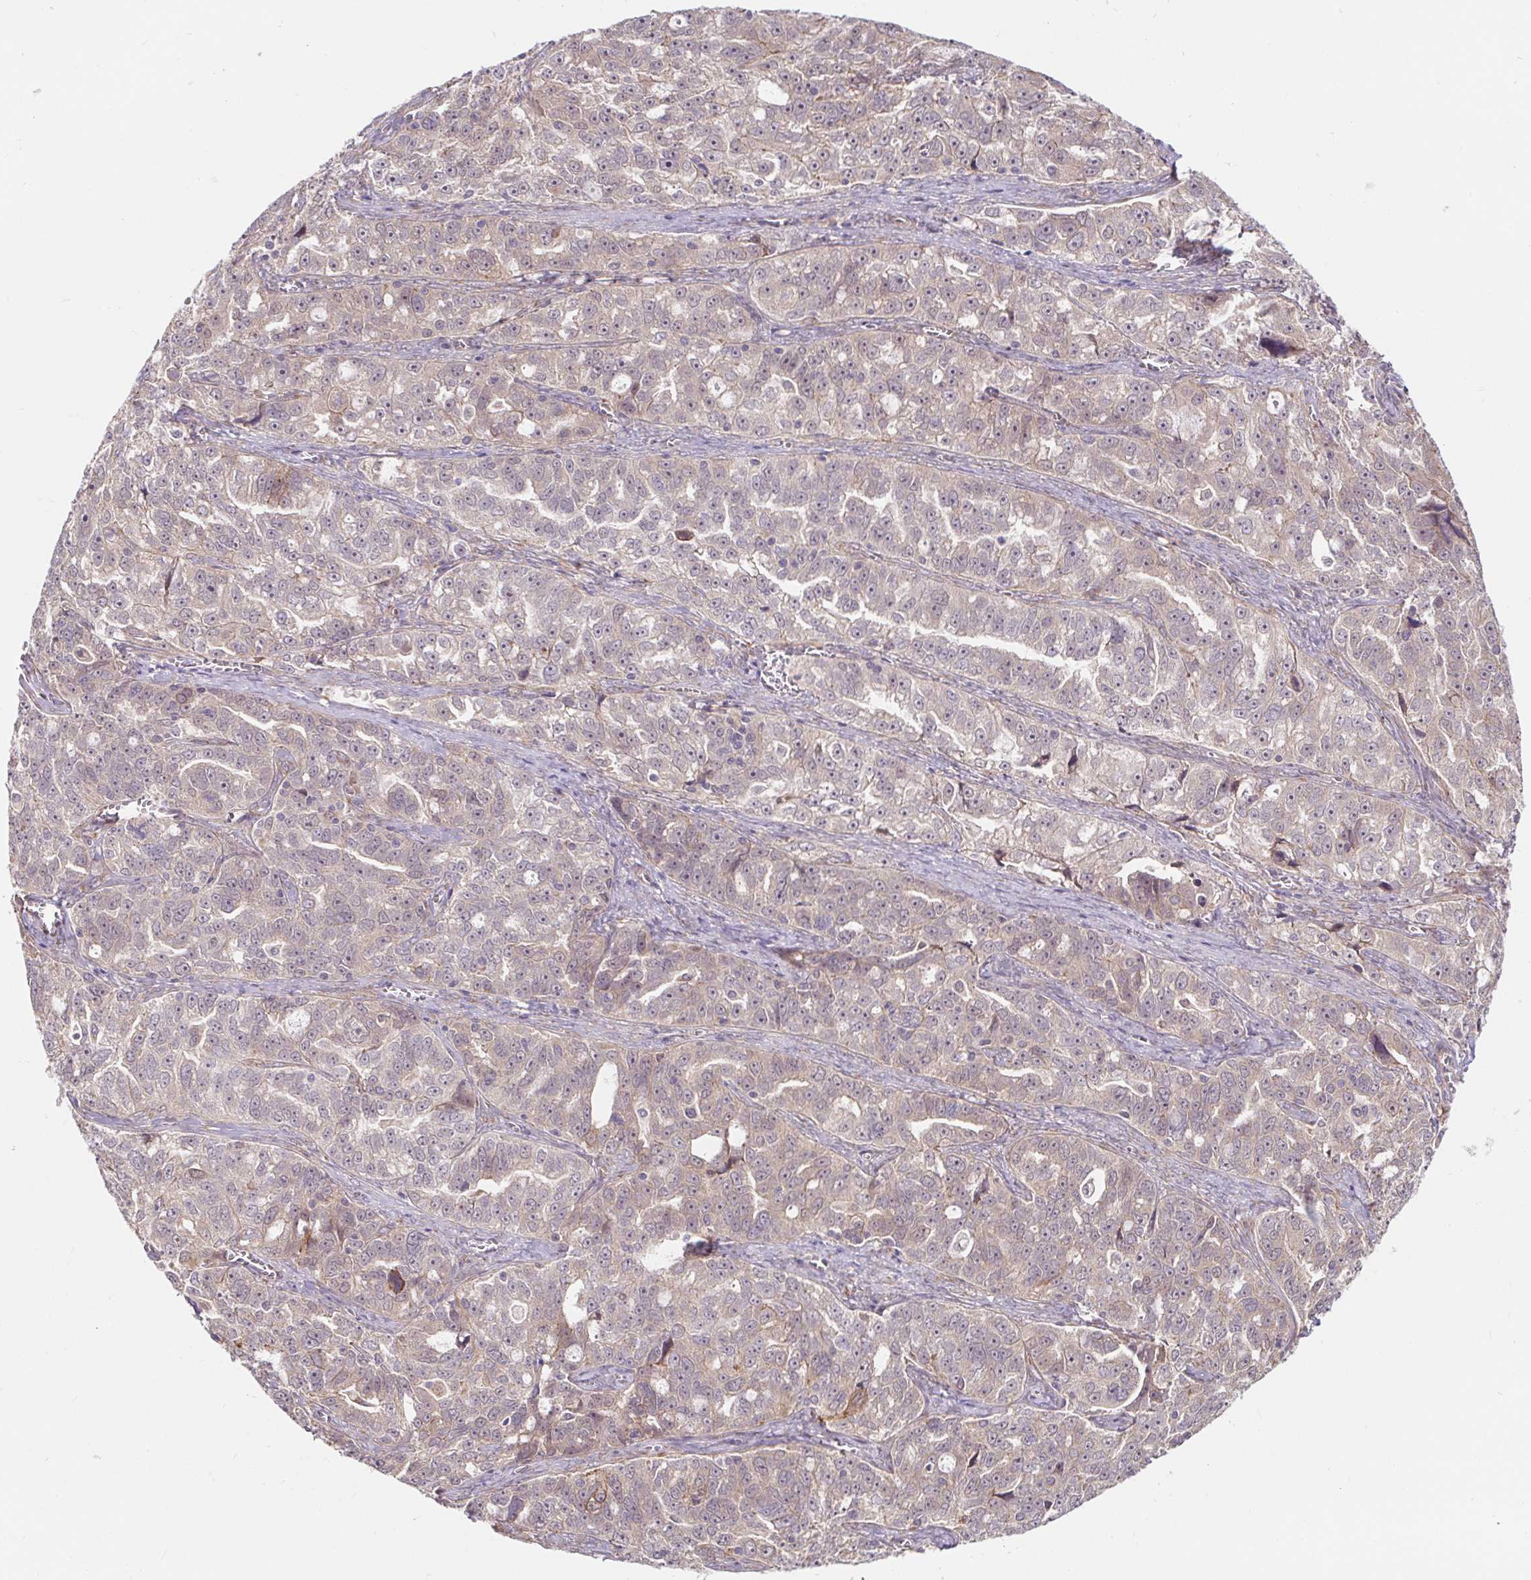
{"staining": {"intensity": "weak", "quantity": "<25%", "location": "cytoplasmic/membranous"}, "tissue": "ovarian cancer", "cell_type": "Tumor cells", "image_type": "cancer", "snomed": [{"axis": "morphology", "description": "Cystadenocarcinoma, serous, NOS"}, {"axis": "topography", "description": "Ovary"}], "caption": "This is an immunohistochemistry image of ovarian cancer (serous cystadenocarcinoma). There is no expression in tumor cells.", "gene": "LYPD5", "patient": {"sex": "female", "age": 51}}